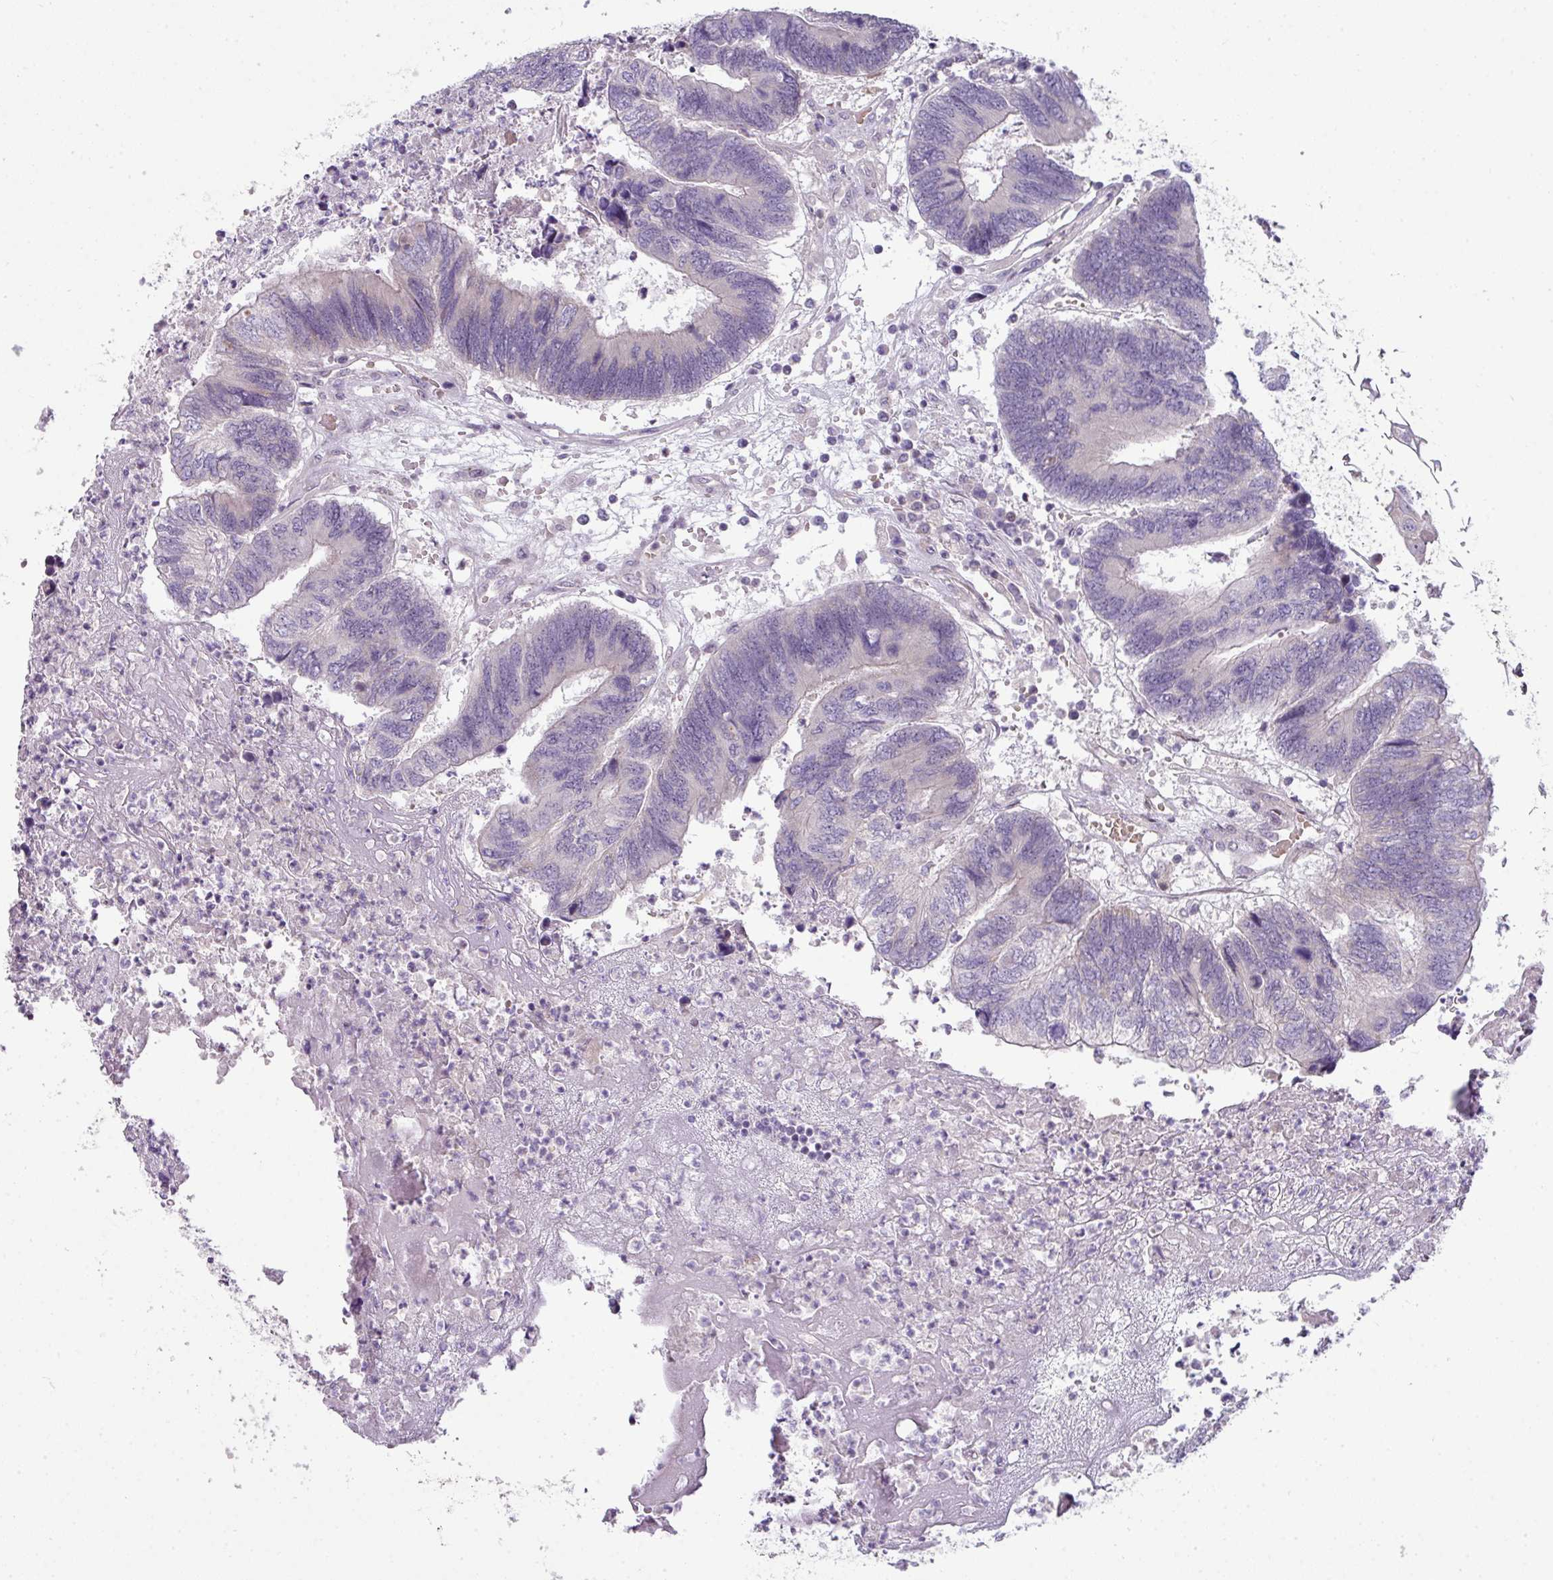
{"staining": {"intensity": "negative", "quantity": "none", "location": "none"}, "tissue": "colorectal cancer", "cell_type": "Tumor cells", "image_type": "cancer", "snomed": [{"axis": "morphology", "description": "Adenocarcinoma, NOS"}, {"axis": "topography", "description": "Colon"}], "caption": "Colorectal adenocarcinoma was stained to show a protein in brown. There is no significant expression in tumor cells.", "gene": "STAT5A", "patient": {"sex": "female", "age": 67}}